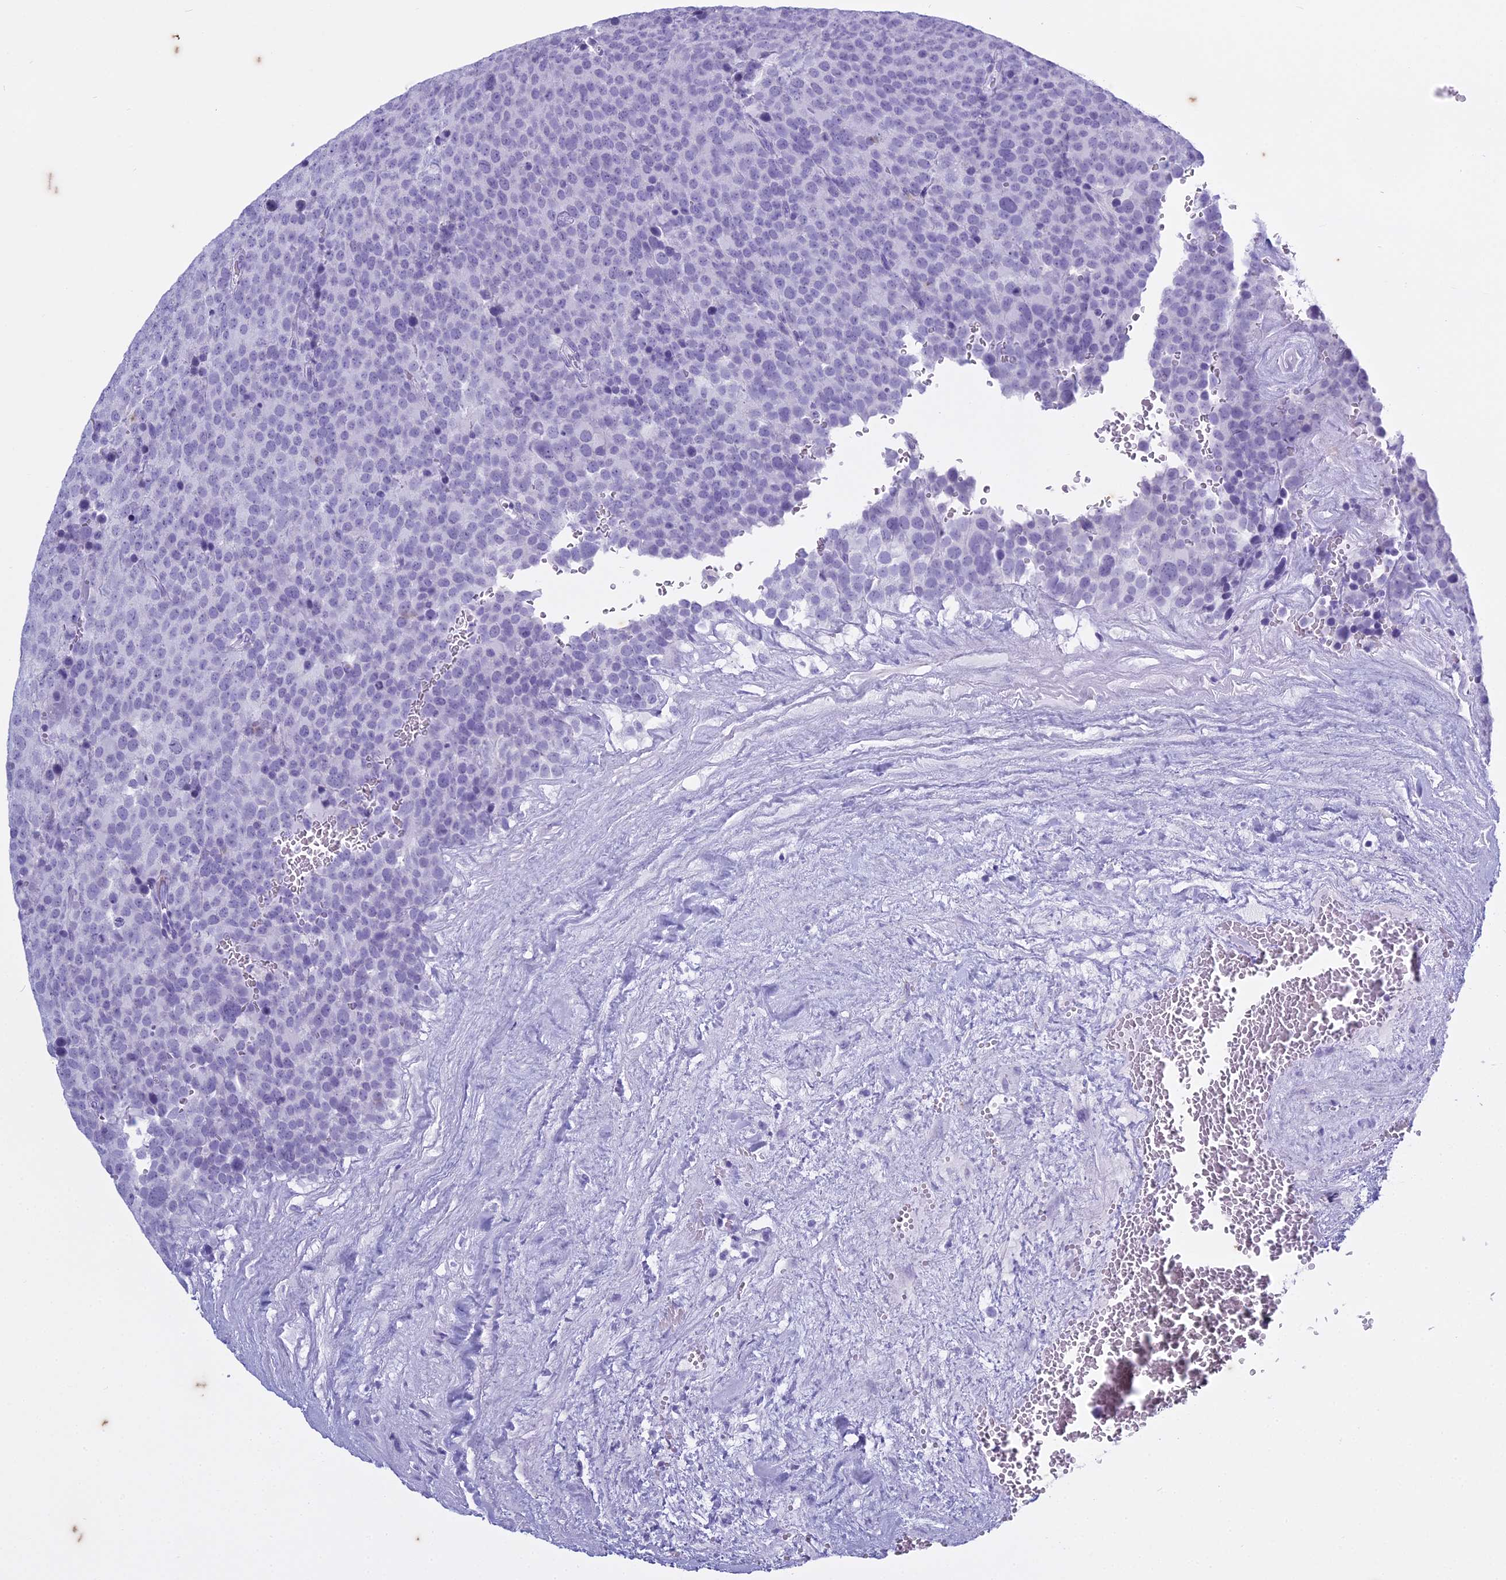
{"staining": {"intensity": "negative", "quantity": "none", "location": "none"}, "tissue": "testis cancer", "cell_type": "Tumor cells", "image_type": "cancer", "snomed": [{"axis": "morphology", "description": "Seminoma, NOS"}, {"axis": "topography", "description": "Testis"}], "caption": "Human testis cancer stained for a protein using IHC displays no positivity in tumor cells.", "gene": "HMGB4", "patient": {"sex": "male", "age": 71}}